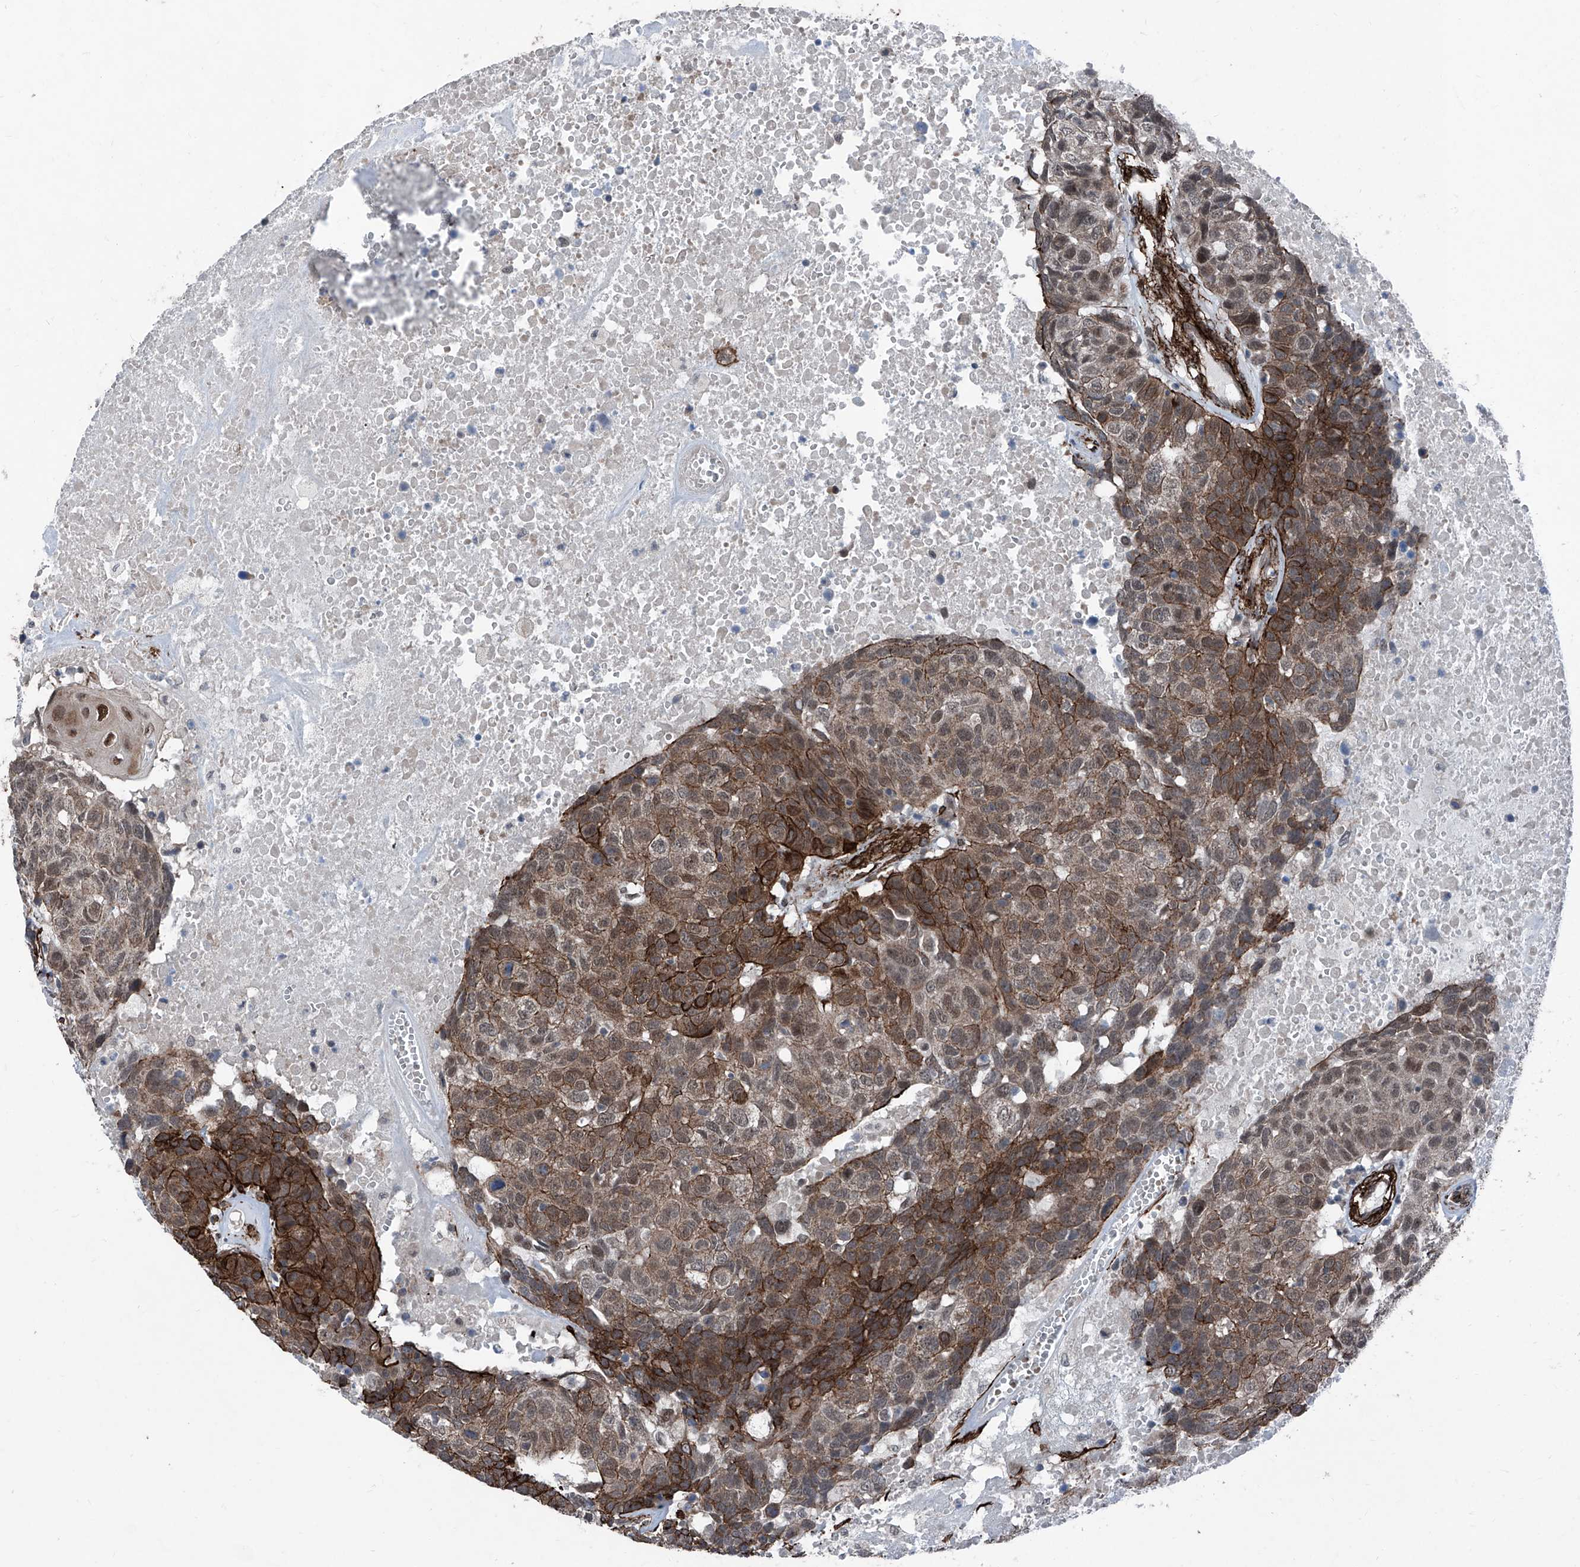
{"staining": {"intensity": "moderate", "quantity": ">75%", "location": "cytoplasmic/membranous"}, "tissue": "head and neck cancer", "cell_type": "Tumor cells", "image_type": "cancer", "snomed": [{"axis": "morphology", "description": "Squamous cell carcinoma, NOS"}, {"axis": "topography", "description": "Head-Neck"}], "caption": "Protein staining displays moderate cytoplasmic/membranous staining in about >75% of tumor cells in head and neck squamous cell carcinoma.", "gene": "COA7", "patient": {"sex": "male", "age": 66}}